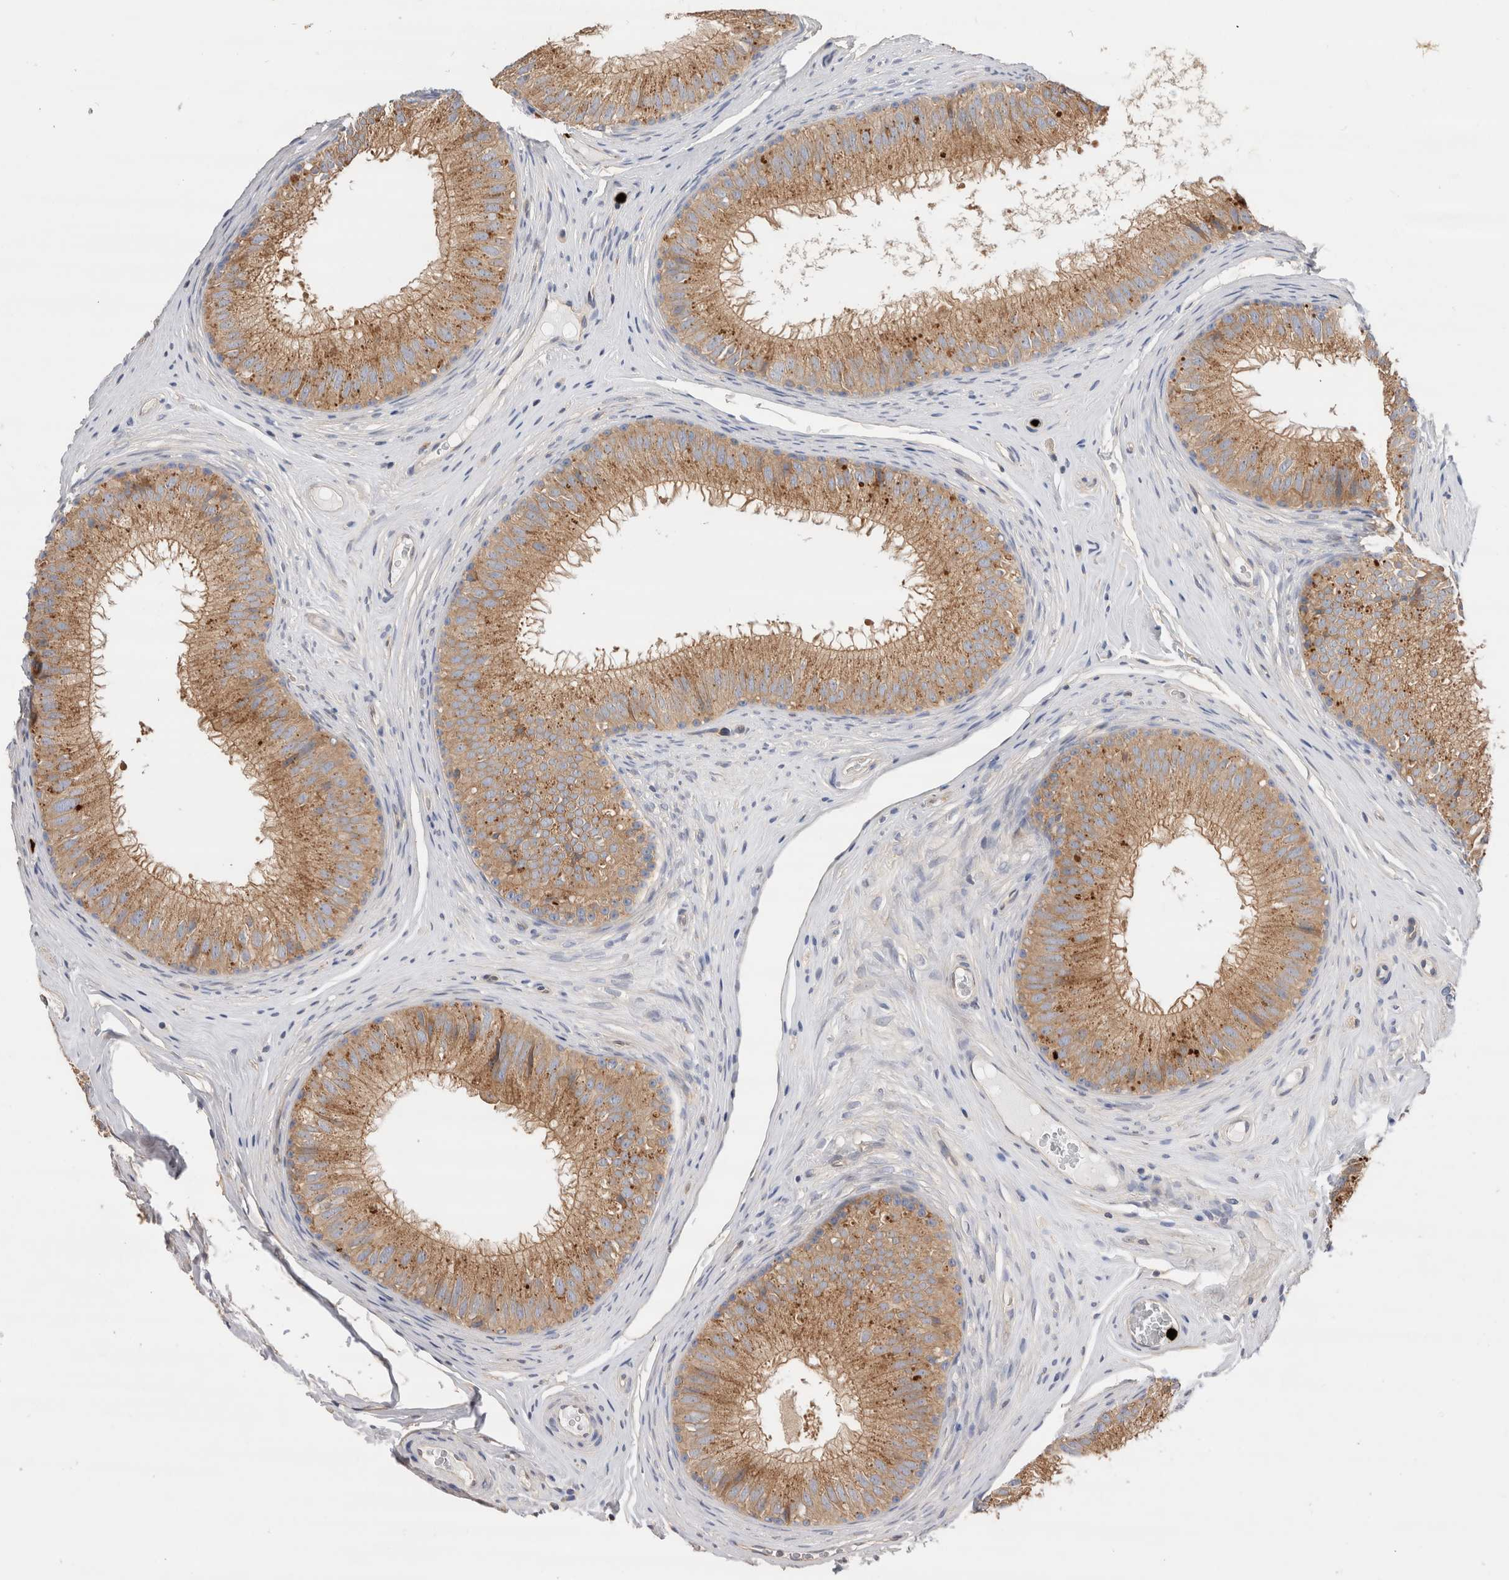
{"staining": {"intensity": "moderate", "quantity": ">75%", "location": "cytoplasmic/membranous"}, "tissue": "epididymis", "cell_type": "Glandular cells", "image_type": "normal", "snomed": [{"axis": "morphology", "description": "Normal tissue, NOS"}, {"axis": "topography", "description": "Epididymis"}], "caption": "Protein staining by immunohistochemistry demonstrates moderate cytoplasmic/membranous staining in about >75% of glandular cells in normal epididymis.", "gene": "NXT2", "patient": {"sex": "male", "age": 32}}